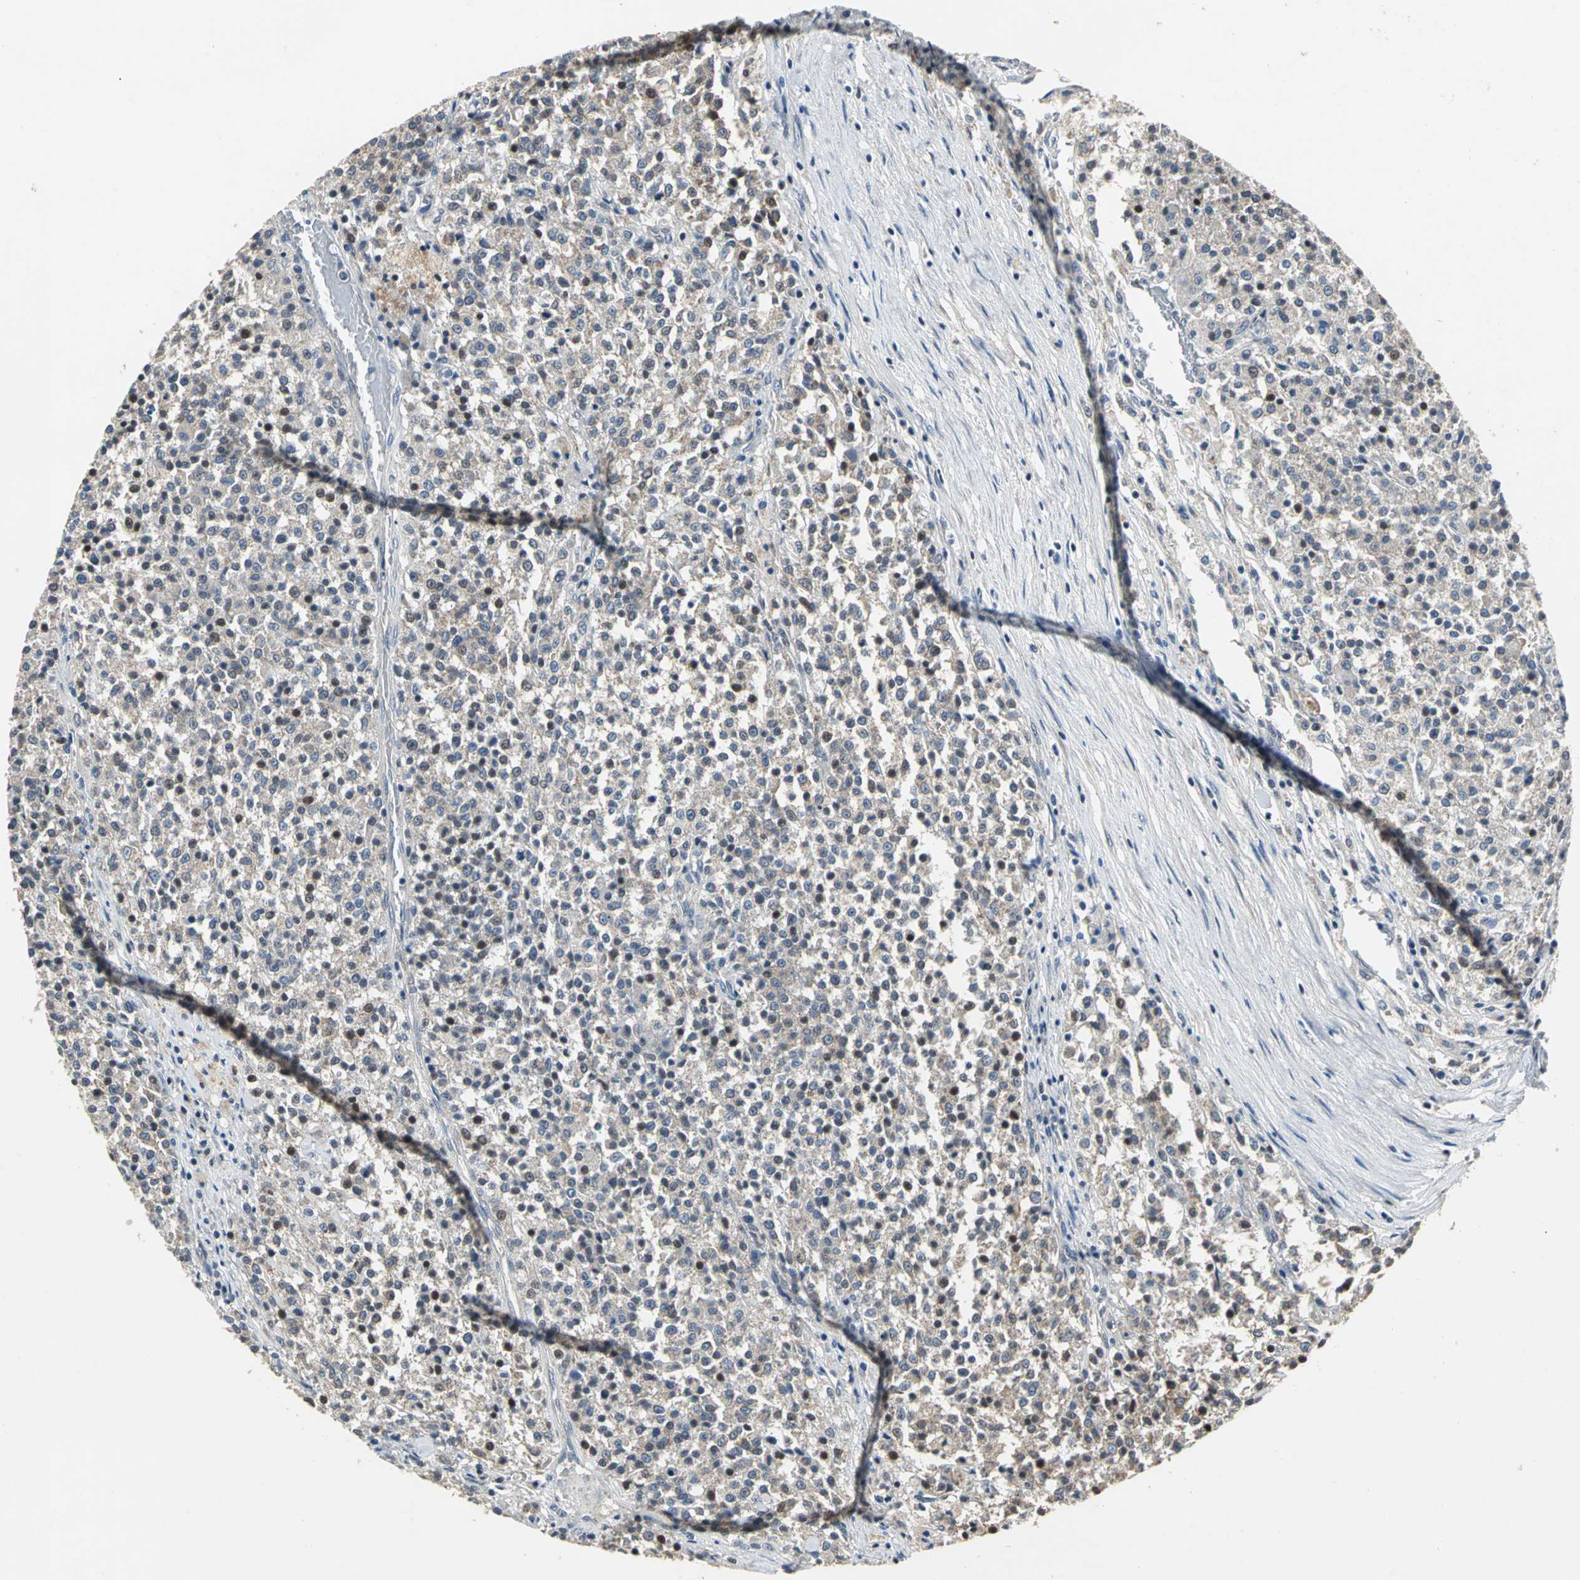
{"staining": {"intensity": "weak", "quantity": "25%-75%", "location": "cytoplasmic/membranous"}, "tissue": "testis cancer", "cell_type": "Tumor cells", "image_type": "cancer", "snomed": [{"axis": "morphology", "description": "Seminoma, NOS"}, {"axis": "topography", "description": "Testis"}], "caption": "About 25%-75% of tumor cells in human seminoma (testis) show weak cytoplasmic/membranous protein staining as visualized by brown immunohistochemical staining.", "gene": "JADE3", "patient": {"sex": "male", "age": 59}}